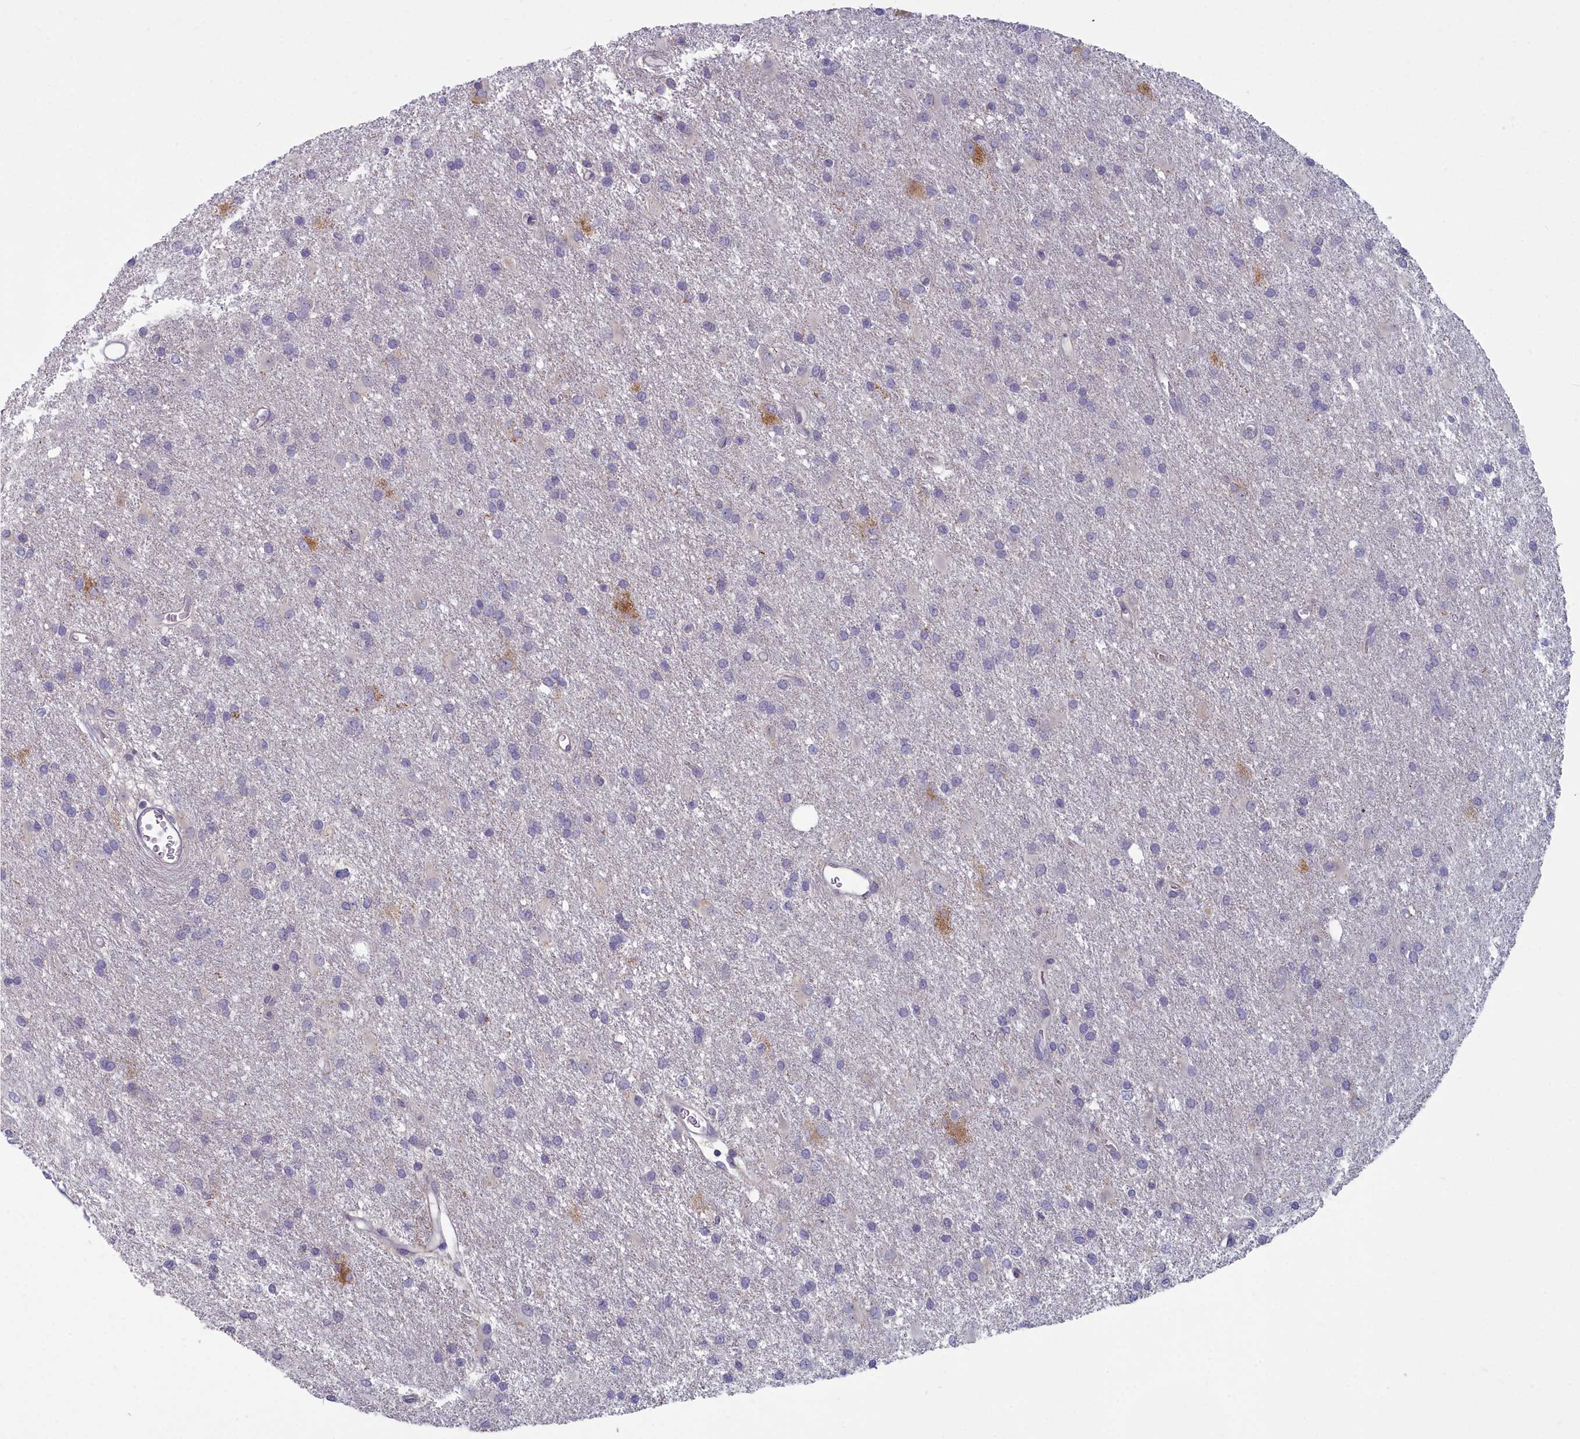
{"staining": {"intensity": "negative", "quantity": "none", "location": "none"}, "tissue": "glioma", "cell_type": "Tumor cells", "image_type": "cancer", "snomed": [{"axis": "morphology", "description": "Glioma, malignant, High grade"}, {"axis": "topography", "description": "Brain"}], "caption": "Tumor cells are negative for protein expression in human glioma.", "gene": "INSYN2A", "patient": {"sex": "female", "age": 50}}